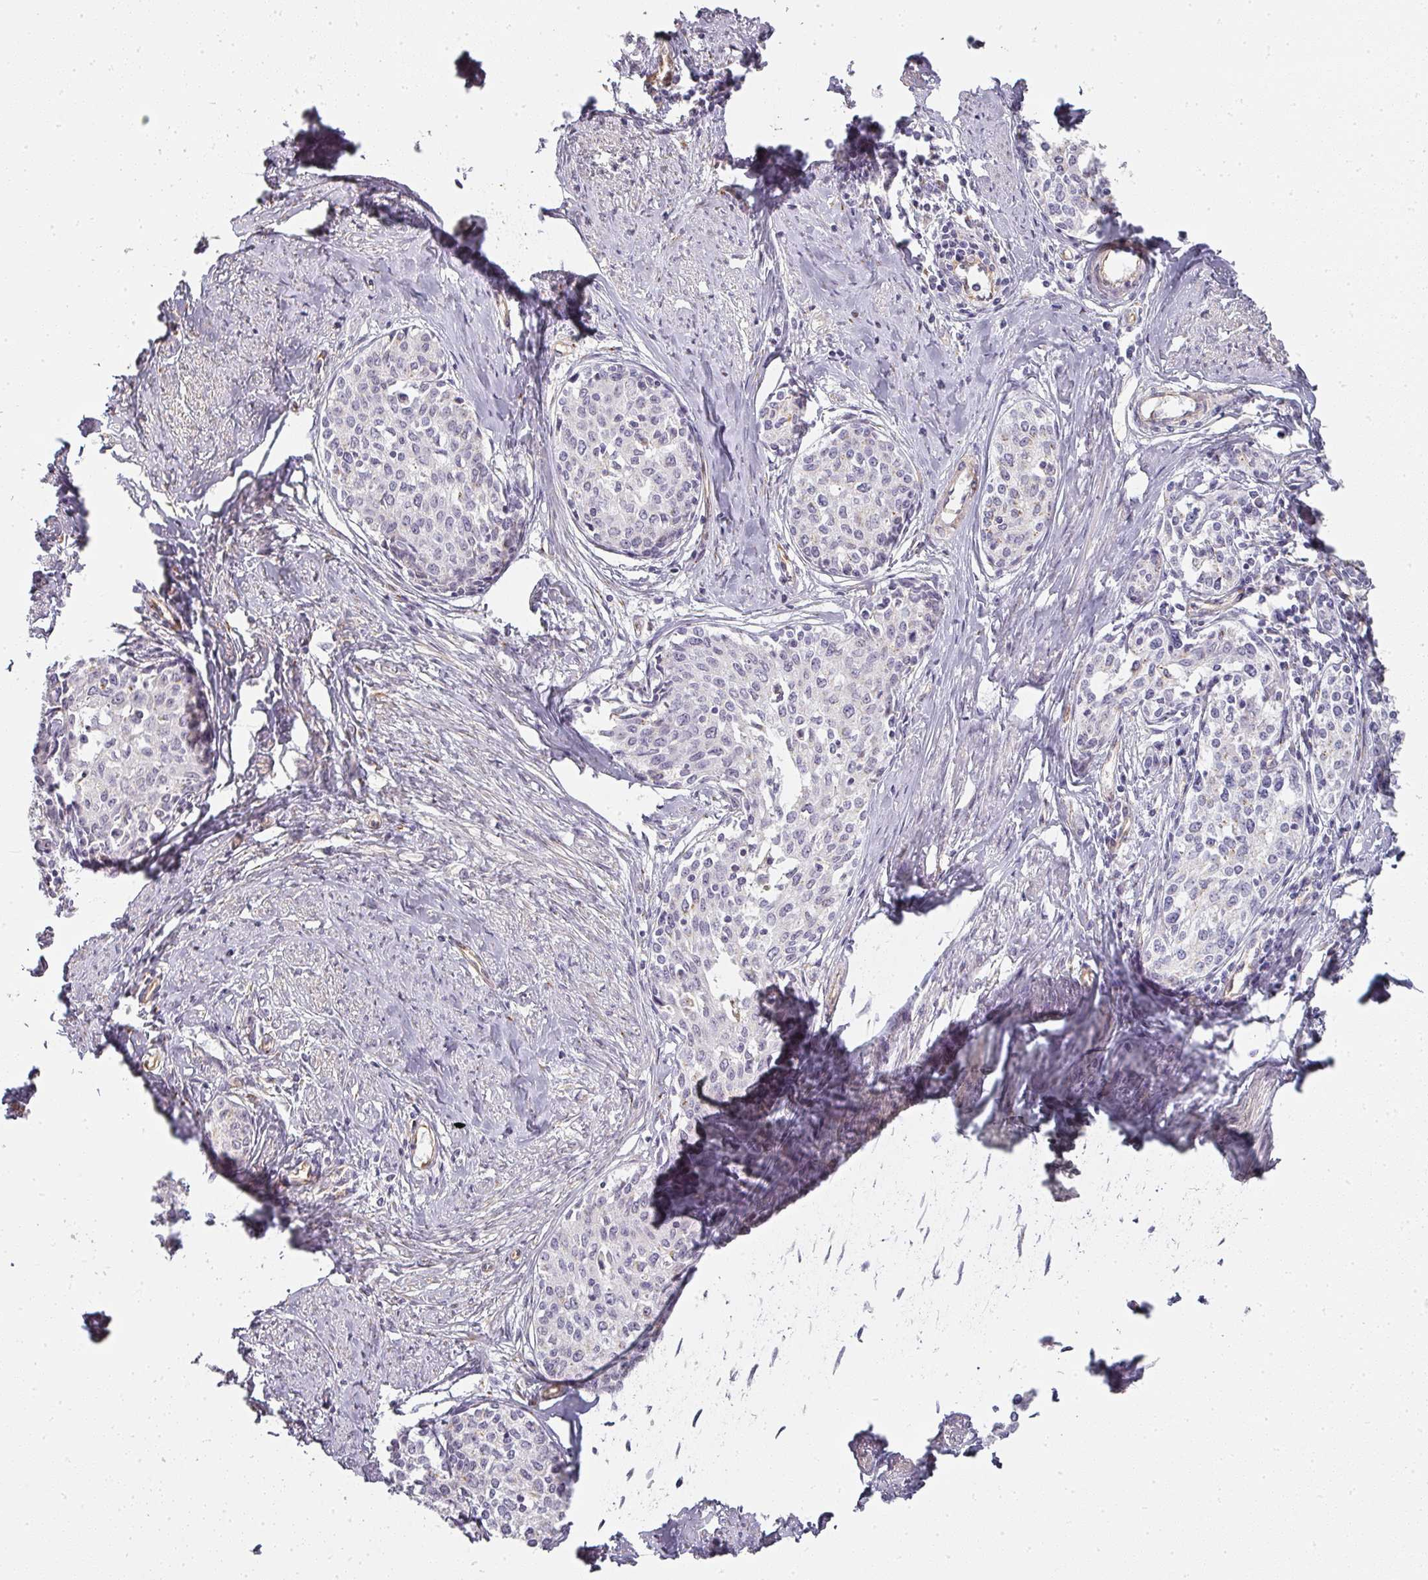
{"staining": {"intensity": "negative", "quantity": "none", "location": "none"}, "tissue": "cervical cancer", "cell_type": "Tumor cells", "image_type": "cancer", "snomed": [{"axis": "morphology", "description": "Squamous cell carcinoma, NOS"}, {"axis": "morphology", "description": "Adenocarcinoma, NOS"}, {"axis": "topography", "description": "Cervix"}], "caption": "A micrograph of human cervical squamous cell carcinoma is negative for staining in tumor cells.", "gene": "ATP8B2", "patient": {"sex": "female", "age": 52}}